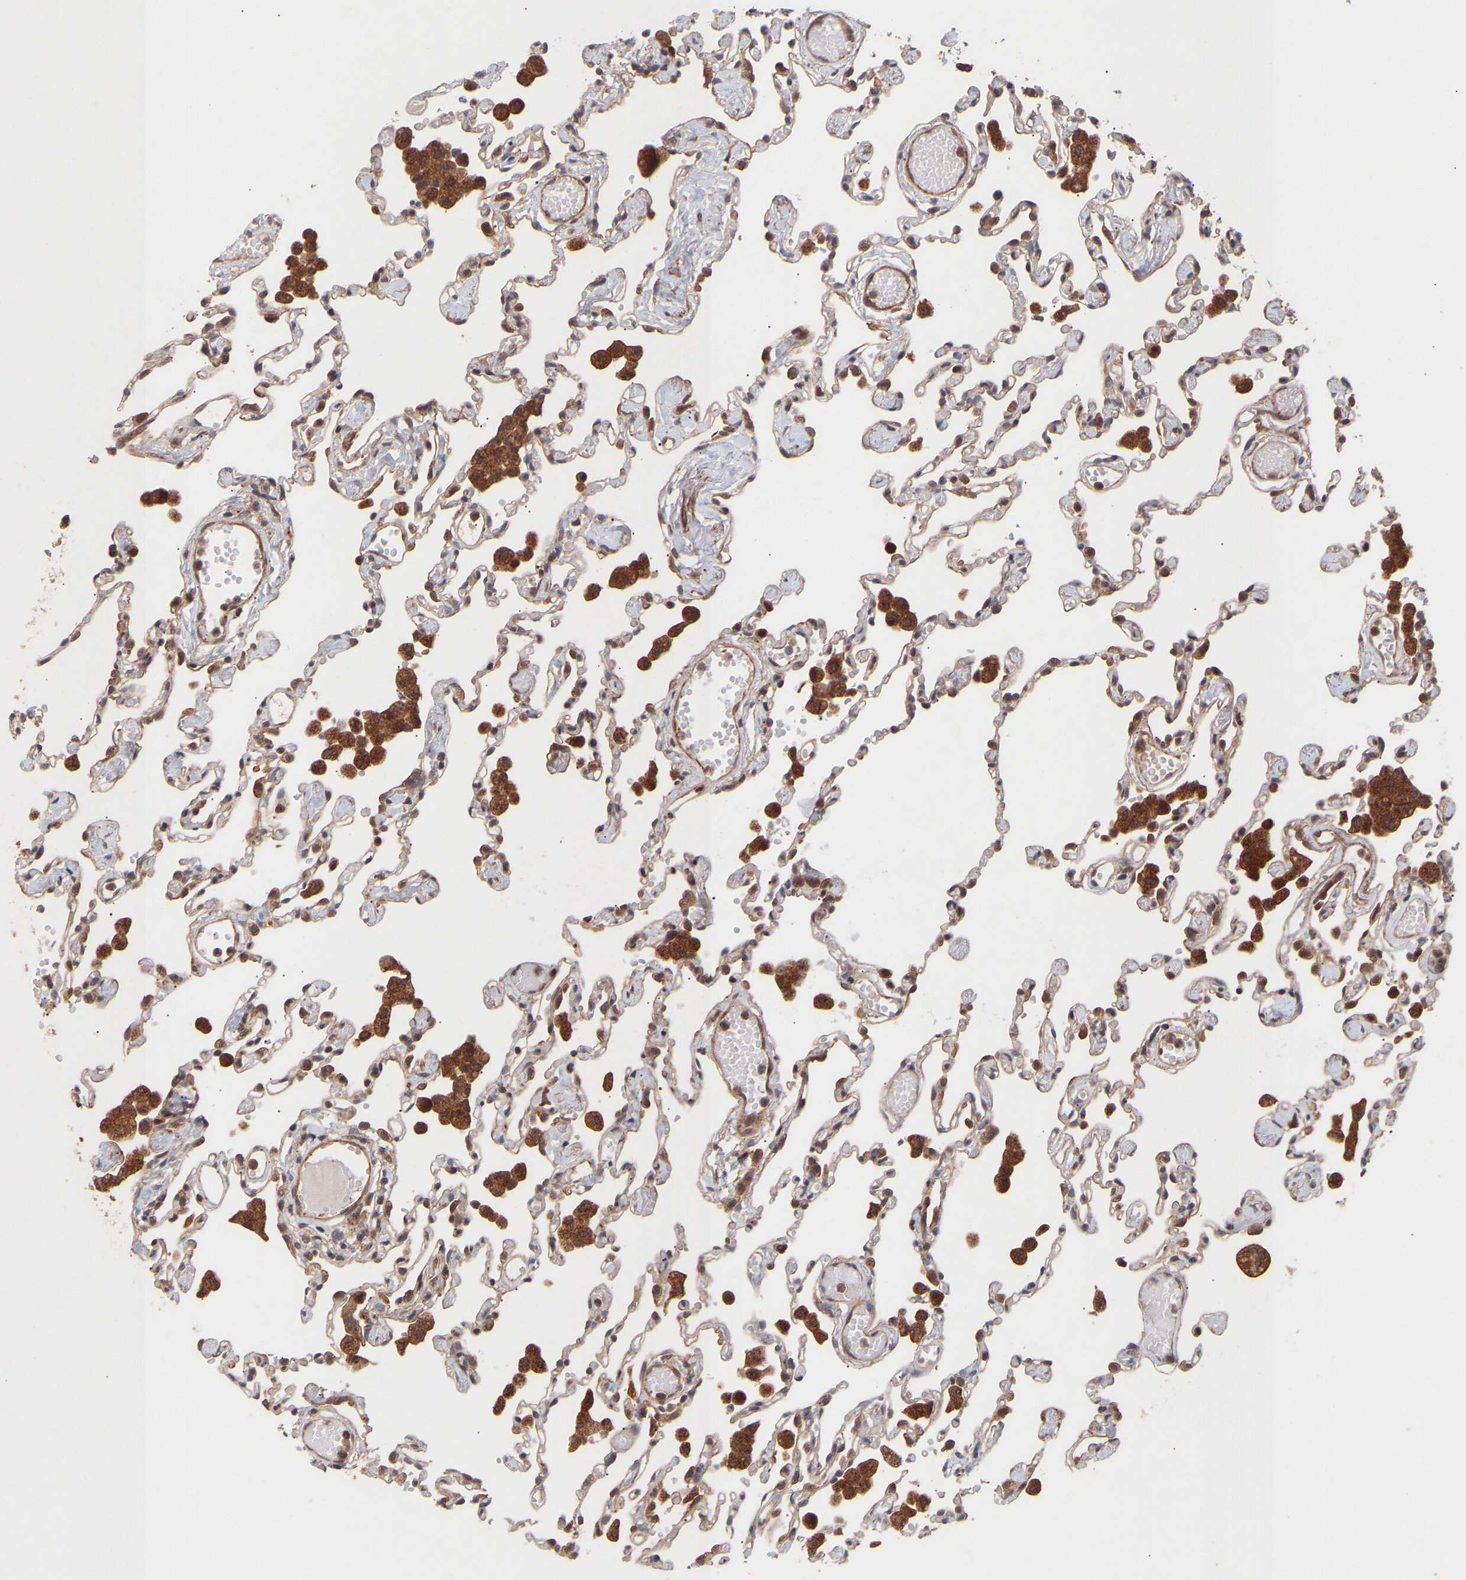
{"staining": {"intensity": "weak", "quantity": "25%-75%", "location": "cytoplasmic/membranous"}, "tissue": "lung", "cell_type": "Alveolar cells", "image_type": "normal", "snomed": [{"axis": "morphology", "description": "Normal tissue, NOS"}, {"axis": "topography", "description": "Bronchus"}, {"axis": "topography", "description": "Lung"}], "caption": "A high-resolution histopathology image shows IHC staining of normal lung, which exhibits weak cytoplasmic/membranous expression in about 25%-75% of alveolar cells.", "gene": "PDLIM5", "patient": {"sex": "female", "age": 49}}